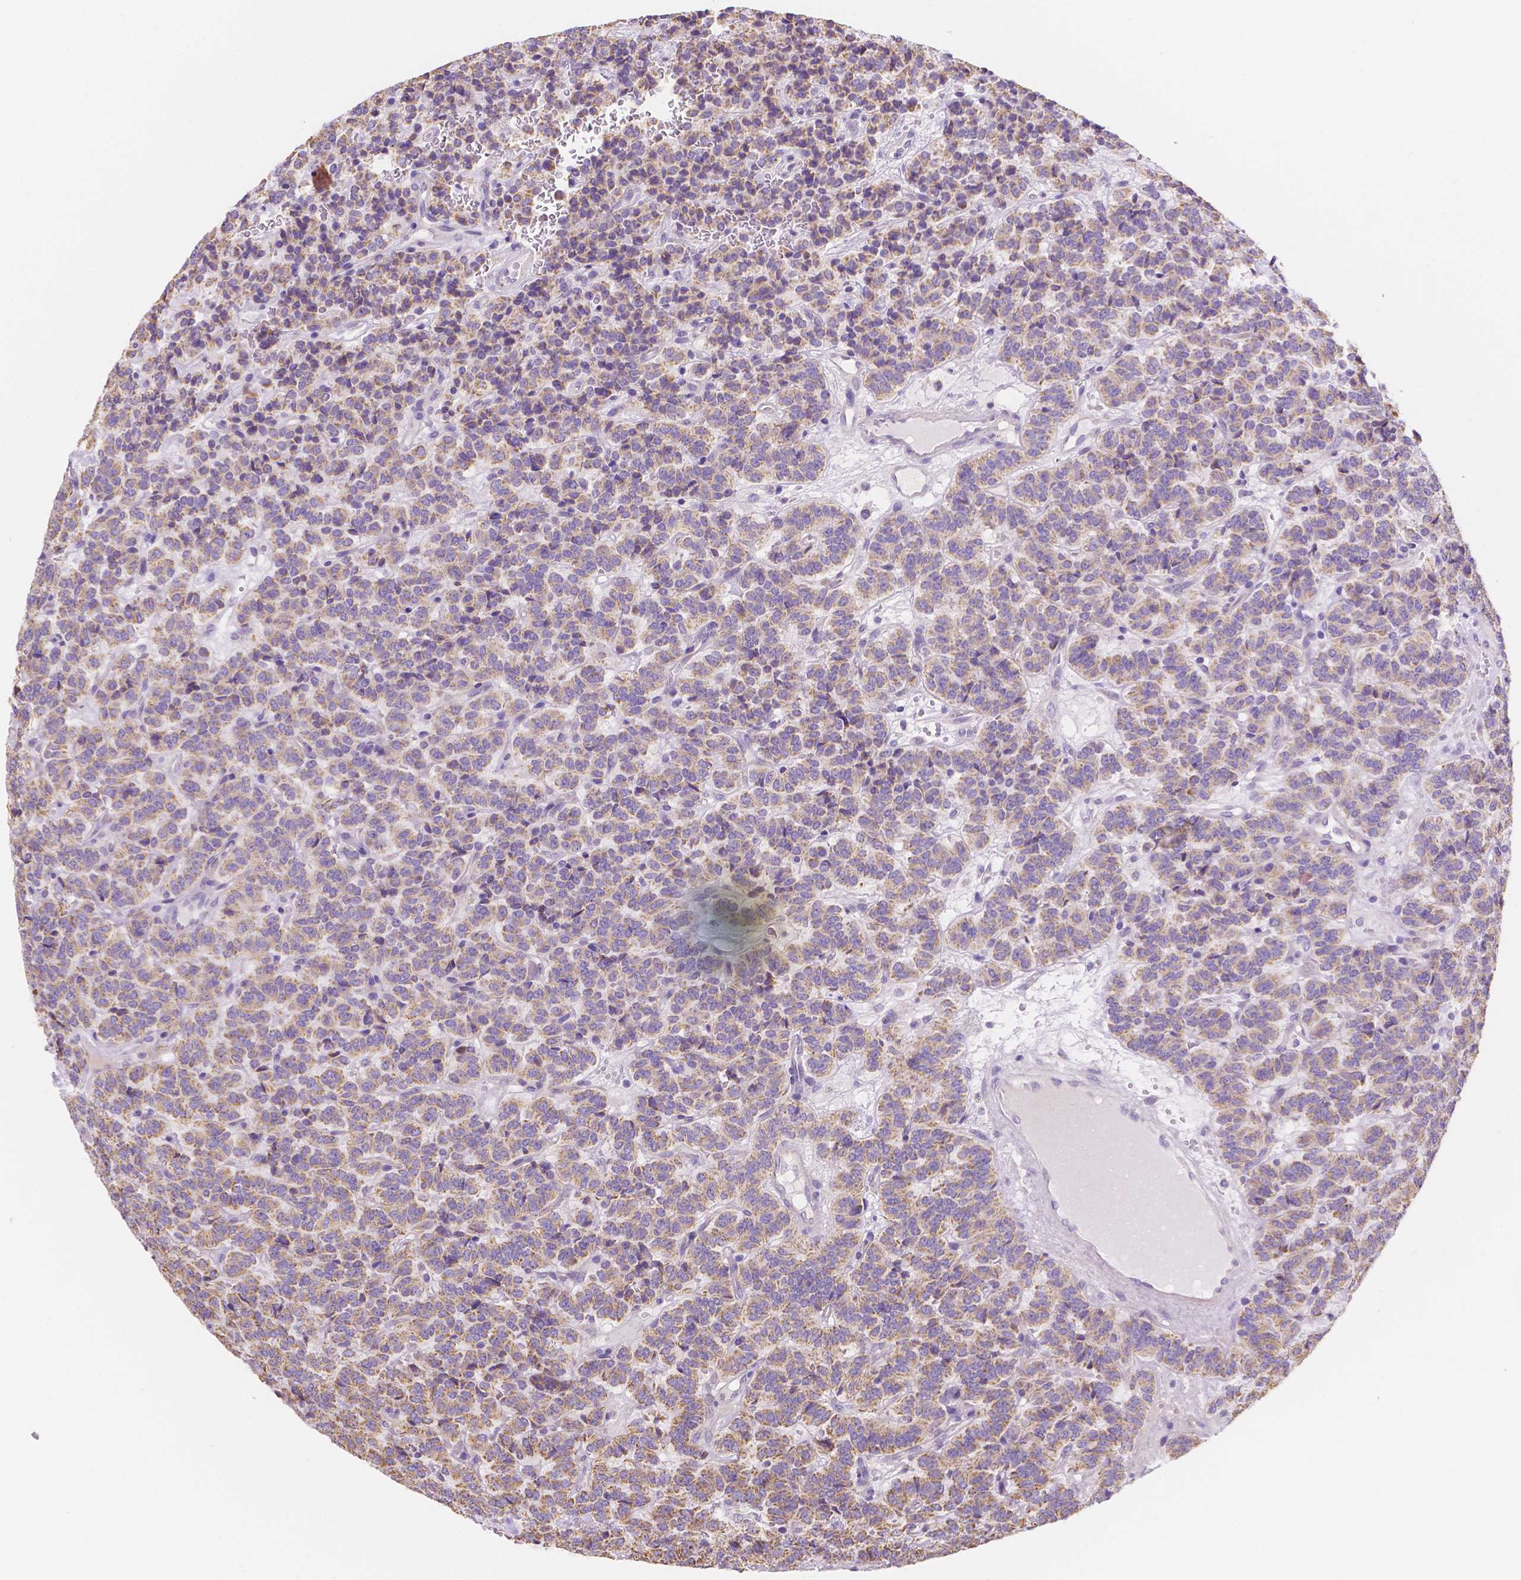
{"staining": {"intensity": "weak", "quantity": ">75%", "location": "cytoplasmic/membranous"}, "tissue": "carcinoid", "cell_type": "Tumor cells", "image_type": "cancer", "snomed": [{"axis": "morphology", "description": "Carcinoid, malignant, NOS"}, {"axis": "topography", "description": "Pancreas"}], "caption": "Brown immunohistochemical staining in carcinoid (malignant) exhibits weak cytoplasmic/membranous positivity in approximately >75% of tumor cells.", "gene": "TMEM130", "patient": {"sex": "male", "age": 36}}